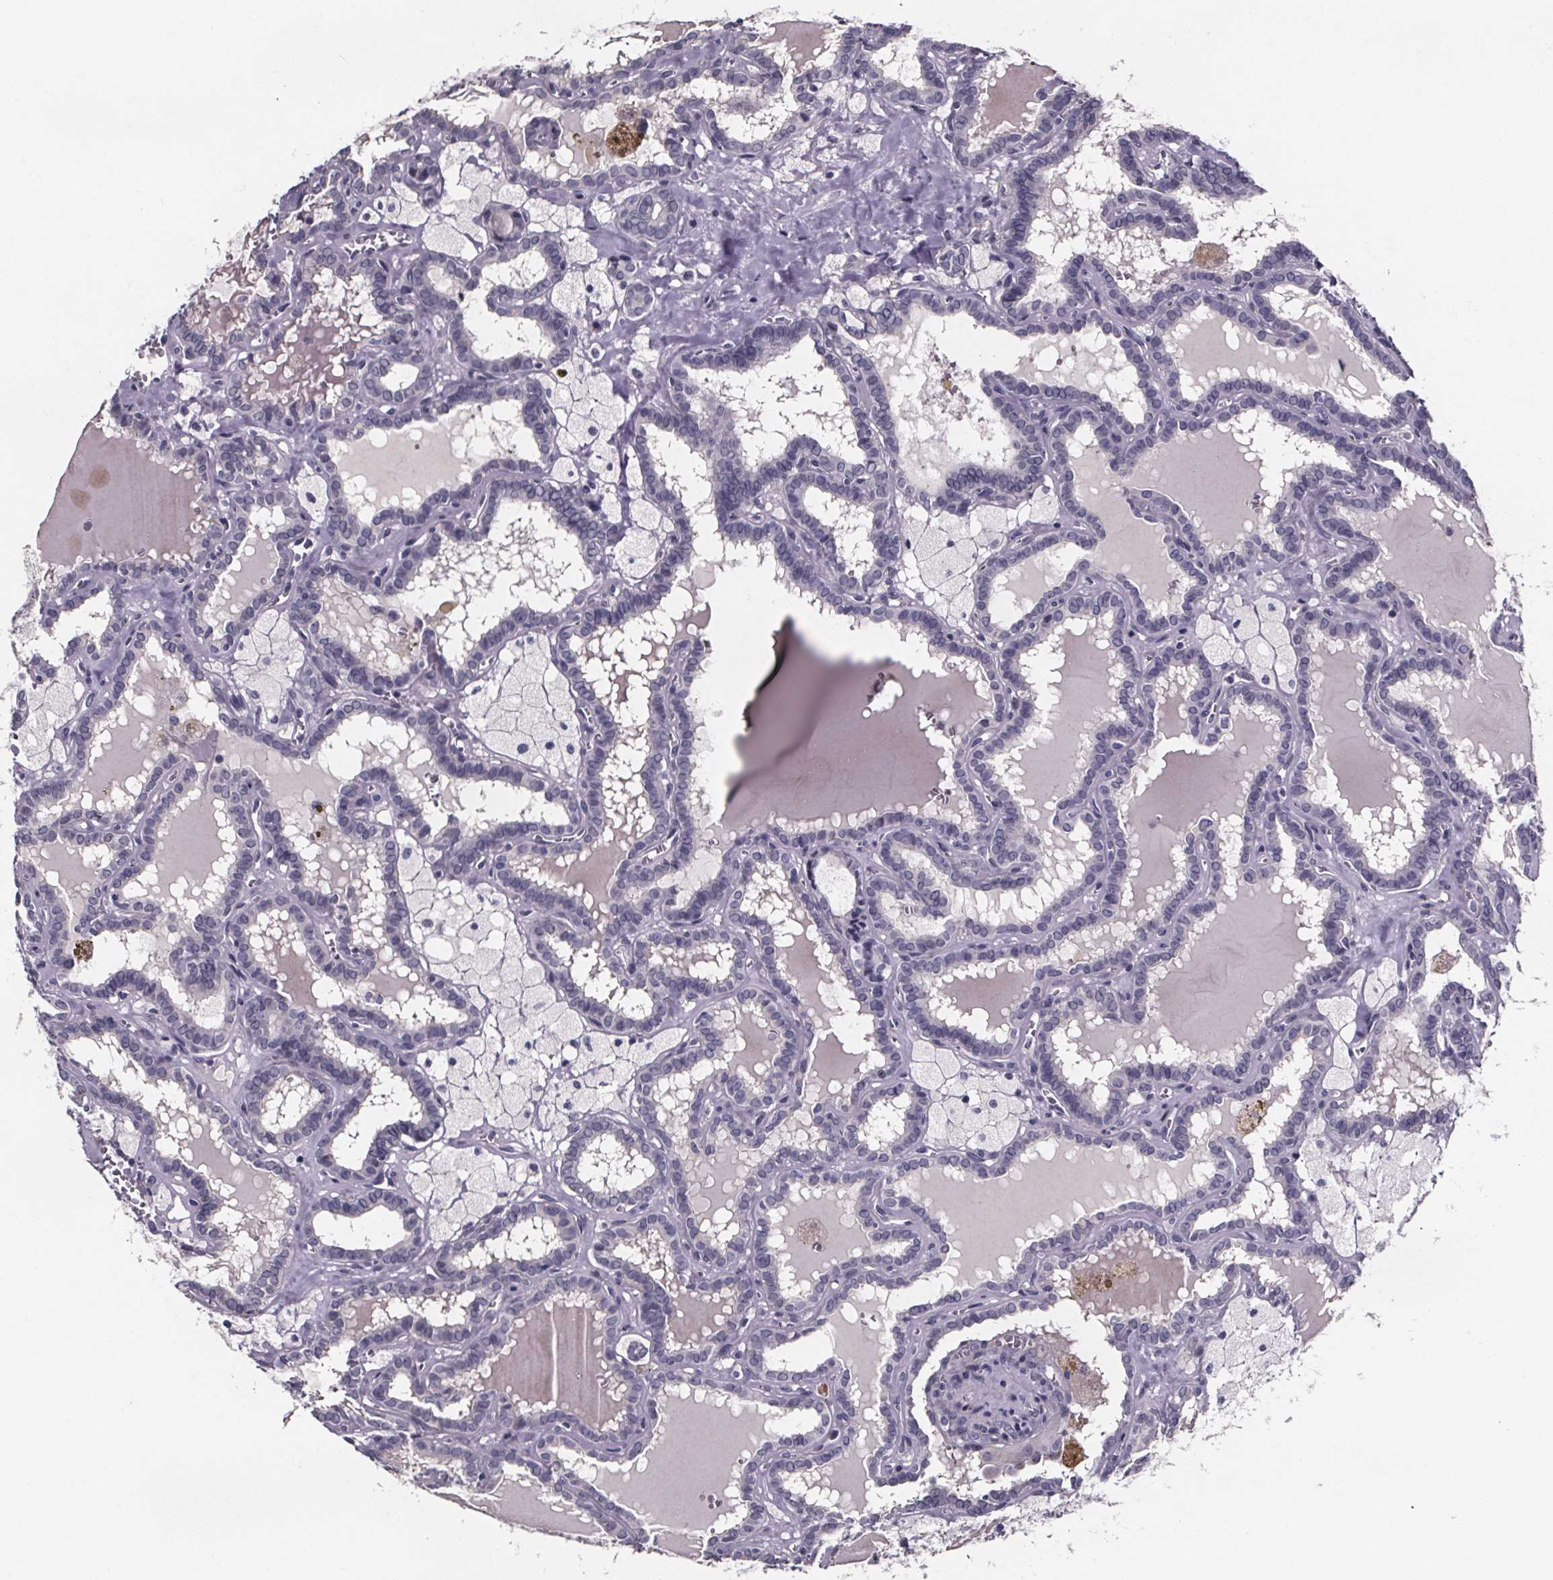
{"staining": {"intensity": "negative", "quantity": "none", "location": "none"}, "tissue": "thyroid cancer", "cell_type": "Tumor cells", "image_type": "cancer", "snomed": [{"axis": "morphology", "description": "Papillary adenocarcinoma, NOS"}, {"axis": "topography", "description": "Thyroid gland"}], "caption": "Thyroid cancer (papillary adenocarcinoma) was stained to show a protein in brown. There is no significant expression in tumor cells.", "gene": "AR", "patient": {"sex": "female", "age": 39}}